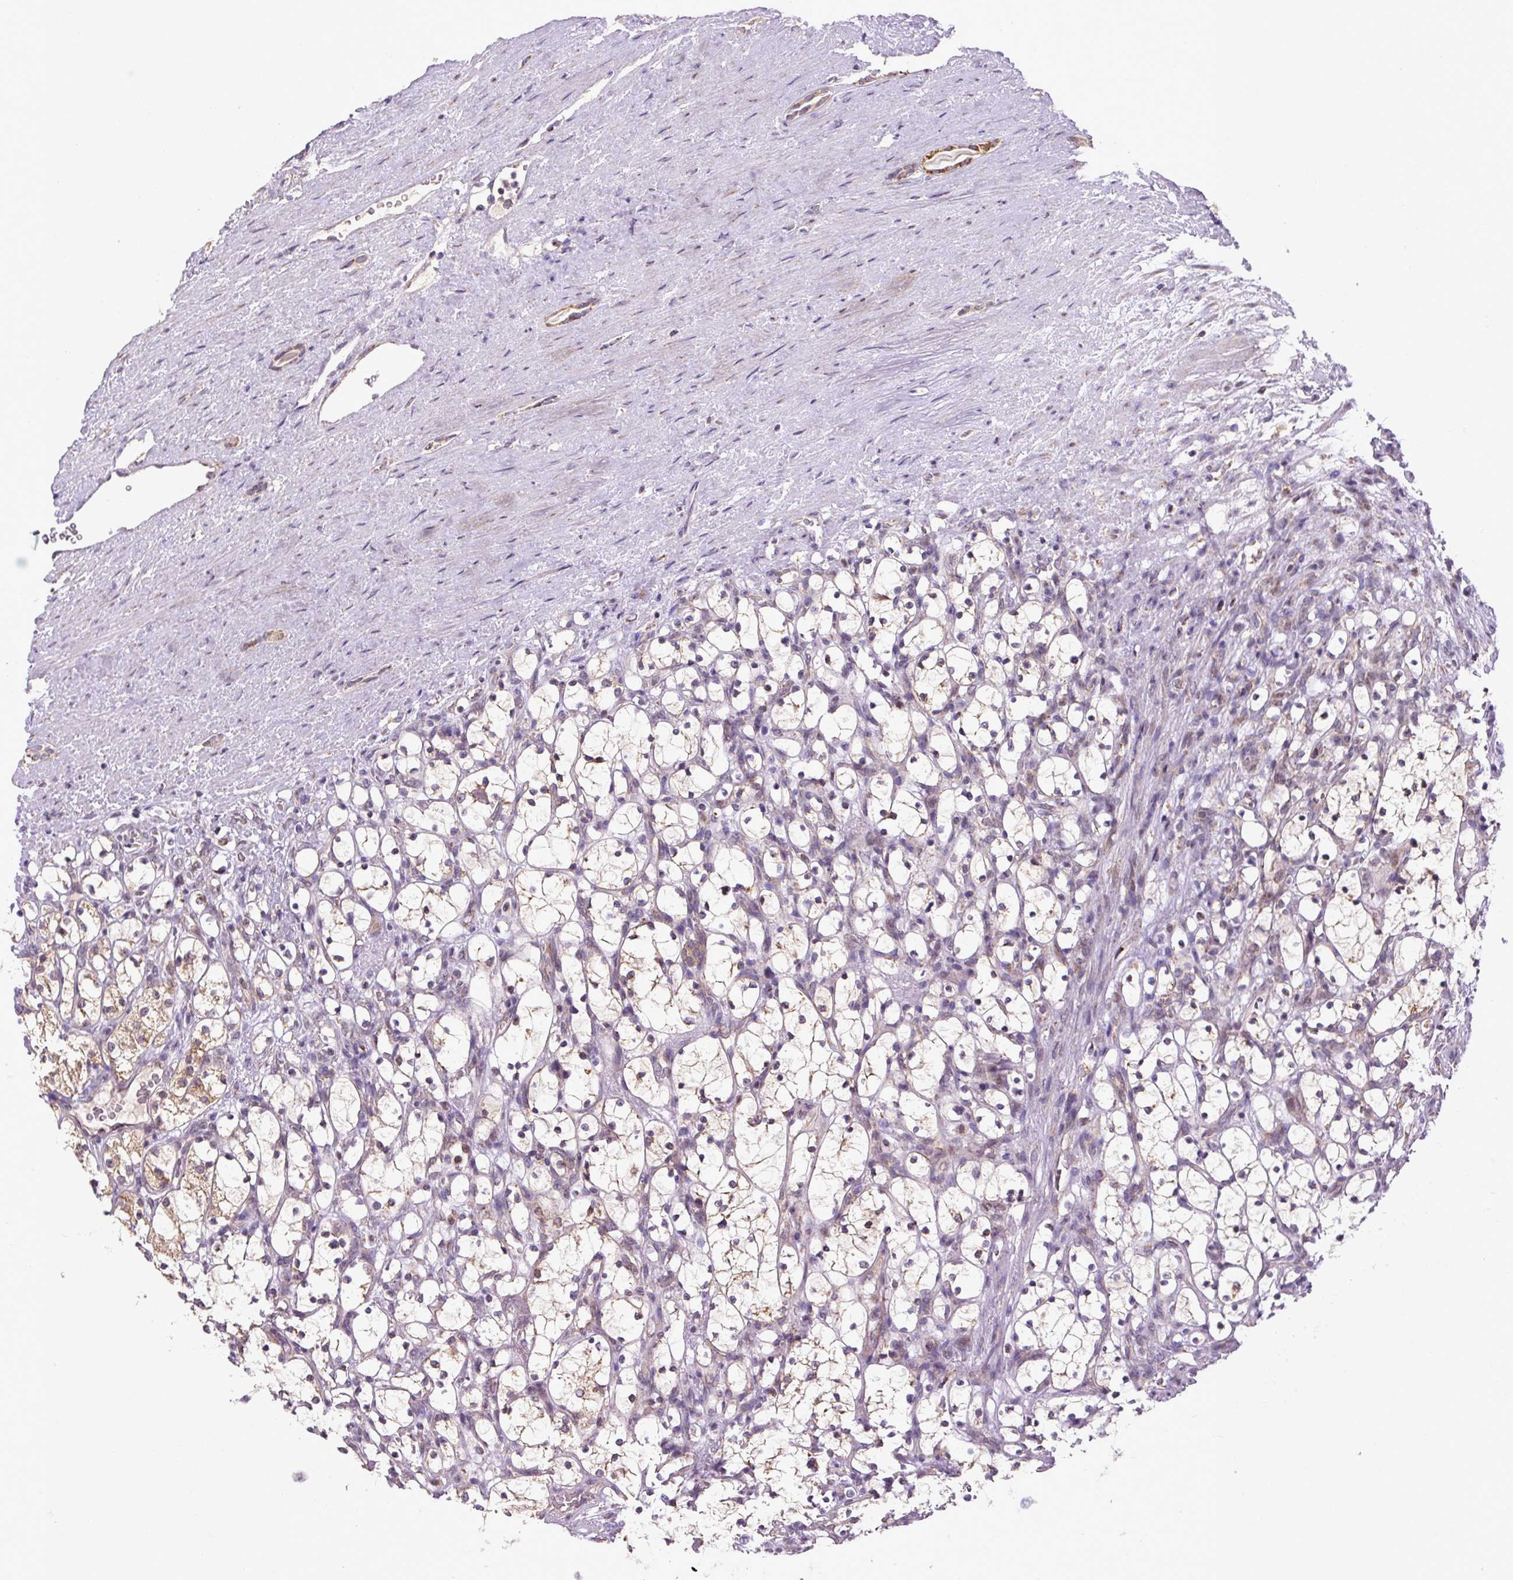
{"staining": {"intensity": "moderate", "quantity": "<25%", "location": "cytoplasmic/membranous"}, "tissue": "renal cancer", "cell_type": "Tumor cells", "image_type": "cancer", "snomed": [{"axis": "morphology", "description": "Adenocarcinoma, NOS"}, {"axis": "topography", "description": "Kidney"}], "caption": "Adenocarcinoma (renal) stained for a protein (brown) exhibits moderate cytoplasmic/membranous positive positivity in about <25% of tumor cells.", "gene": "MFSD9", "patient": {"sex": "female", "age": 69}}